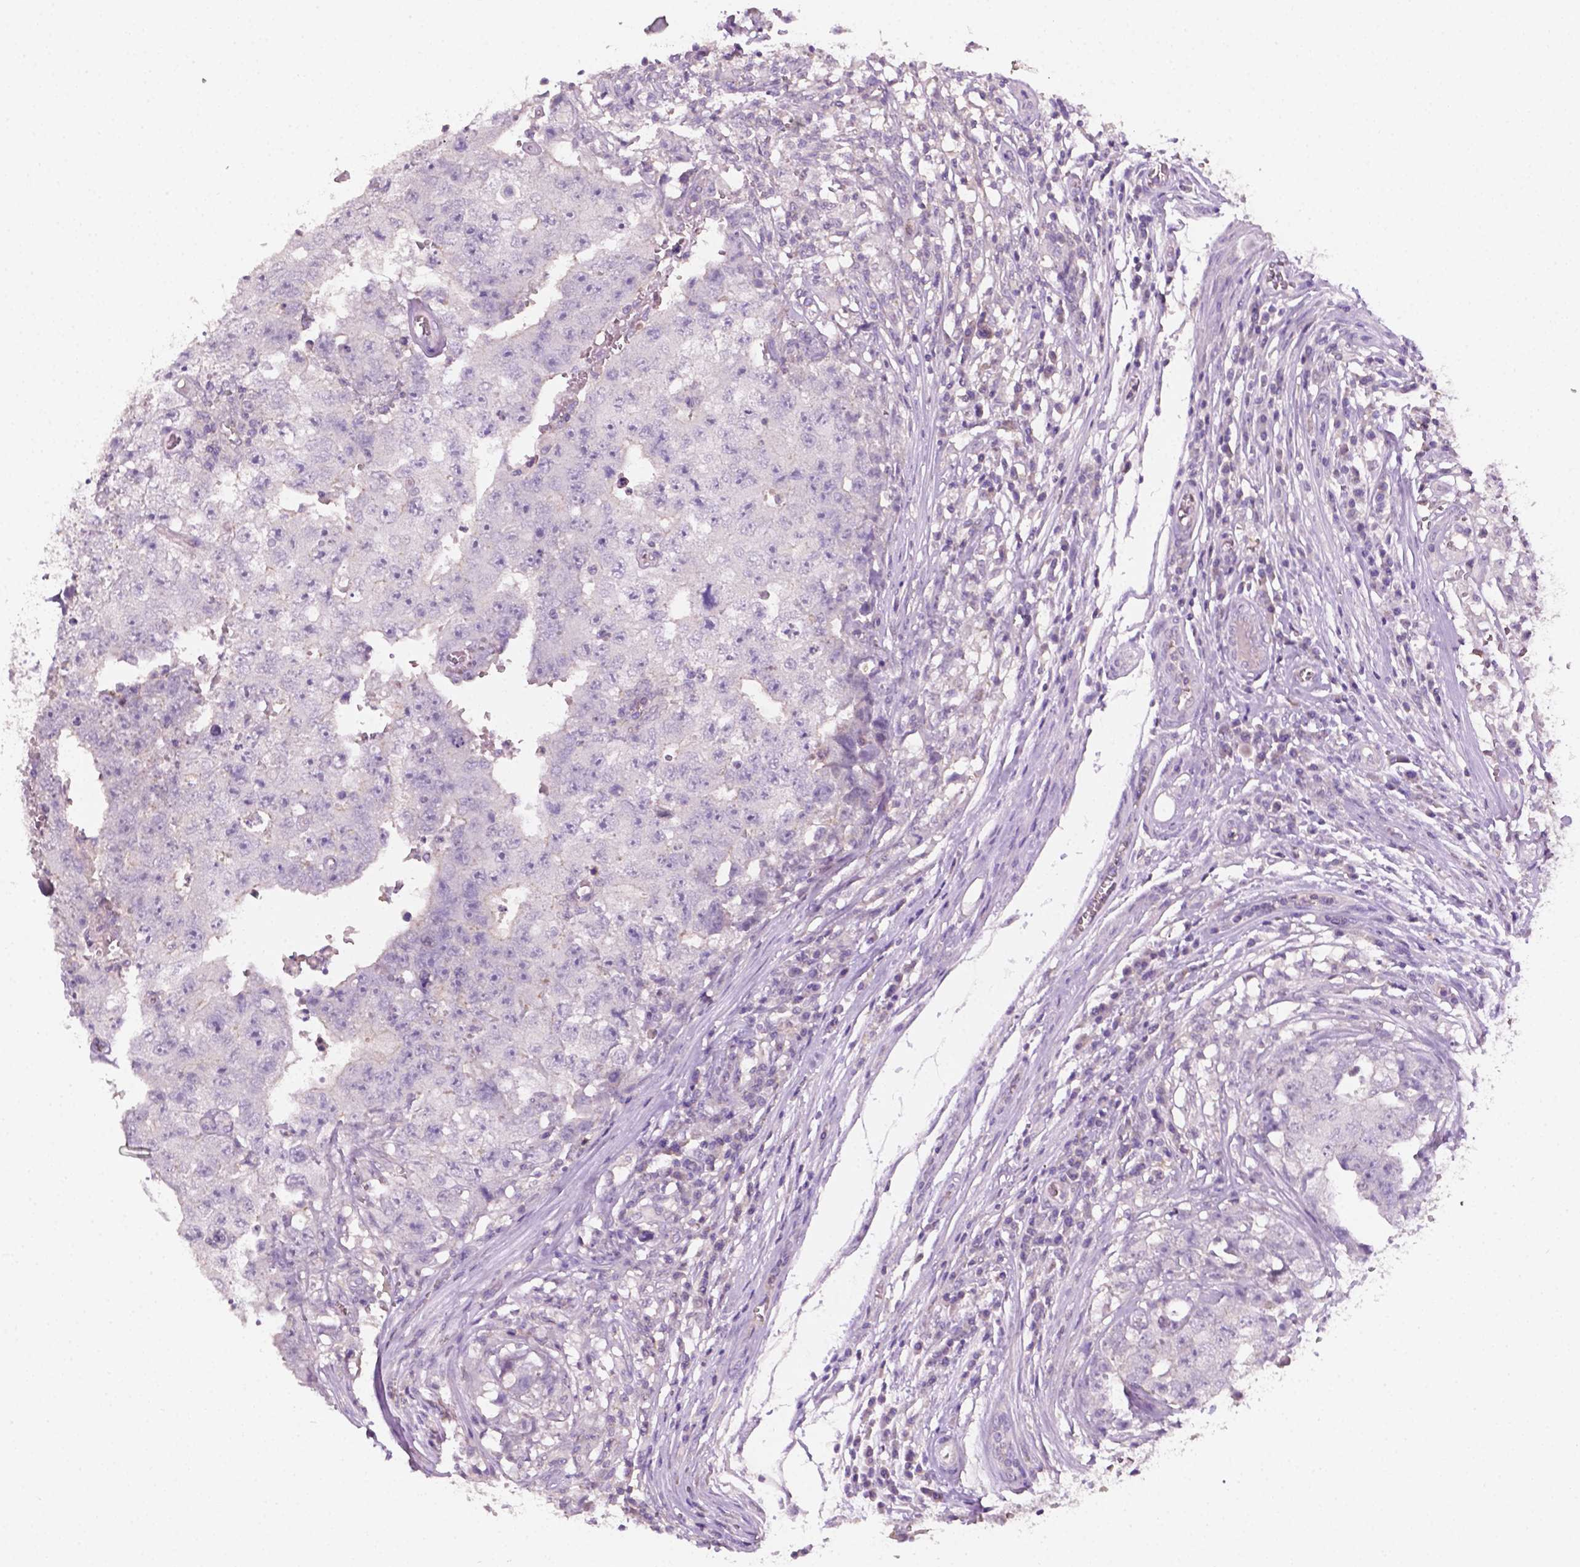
{"staining": {"intensity": "negative", "quantity": "none", "location": "none"}, "tissue": "testis cancer", "cell_type": "Tumor cells", "image_type": "cancer", "snomed": [{"axis": "morphology", "description": "Carcinoma, Embryonal, NOS"}, {"axis": "topography", "description": "Testis"}], "caption": "Immunohistochemistry (IHC) photomicrograph of testis embryonal carcinoma stained for a protein (brown), which exhibits no staining in tumor cells. (DAB (3,3'-diaminobenzidine) IHC, high magnification).", "gene": "EGFR", "patient": {"sex": "male", "age": 36}}